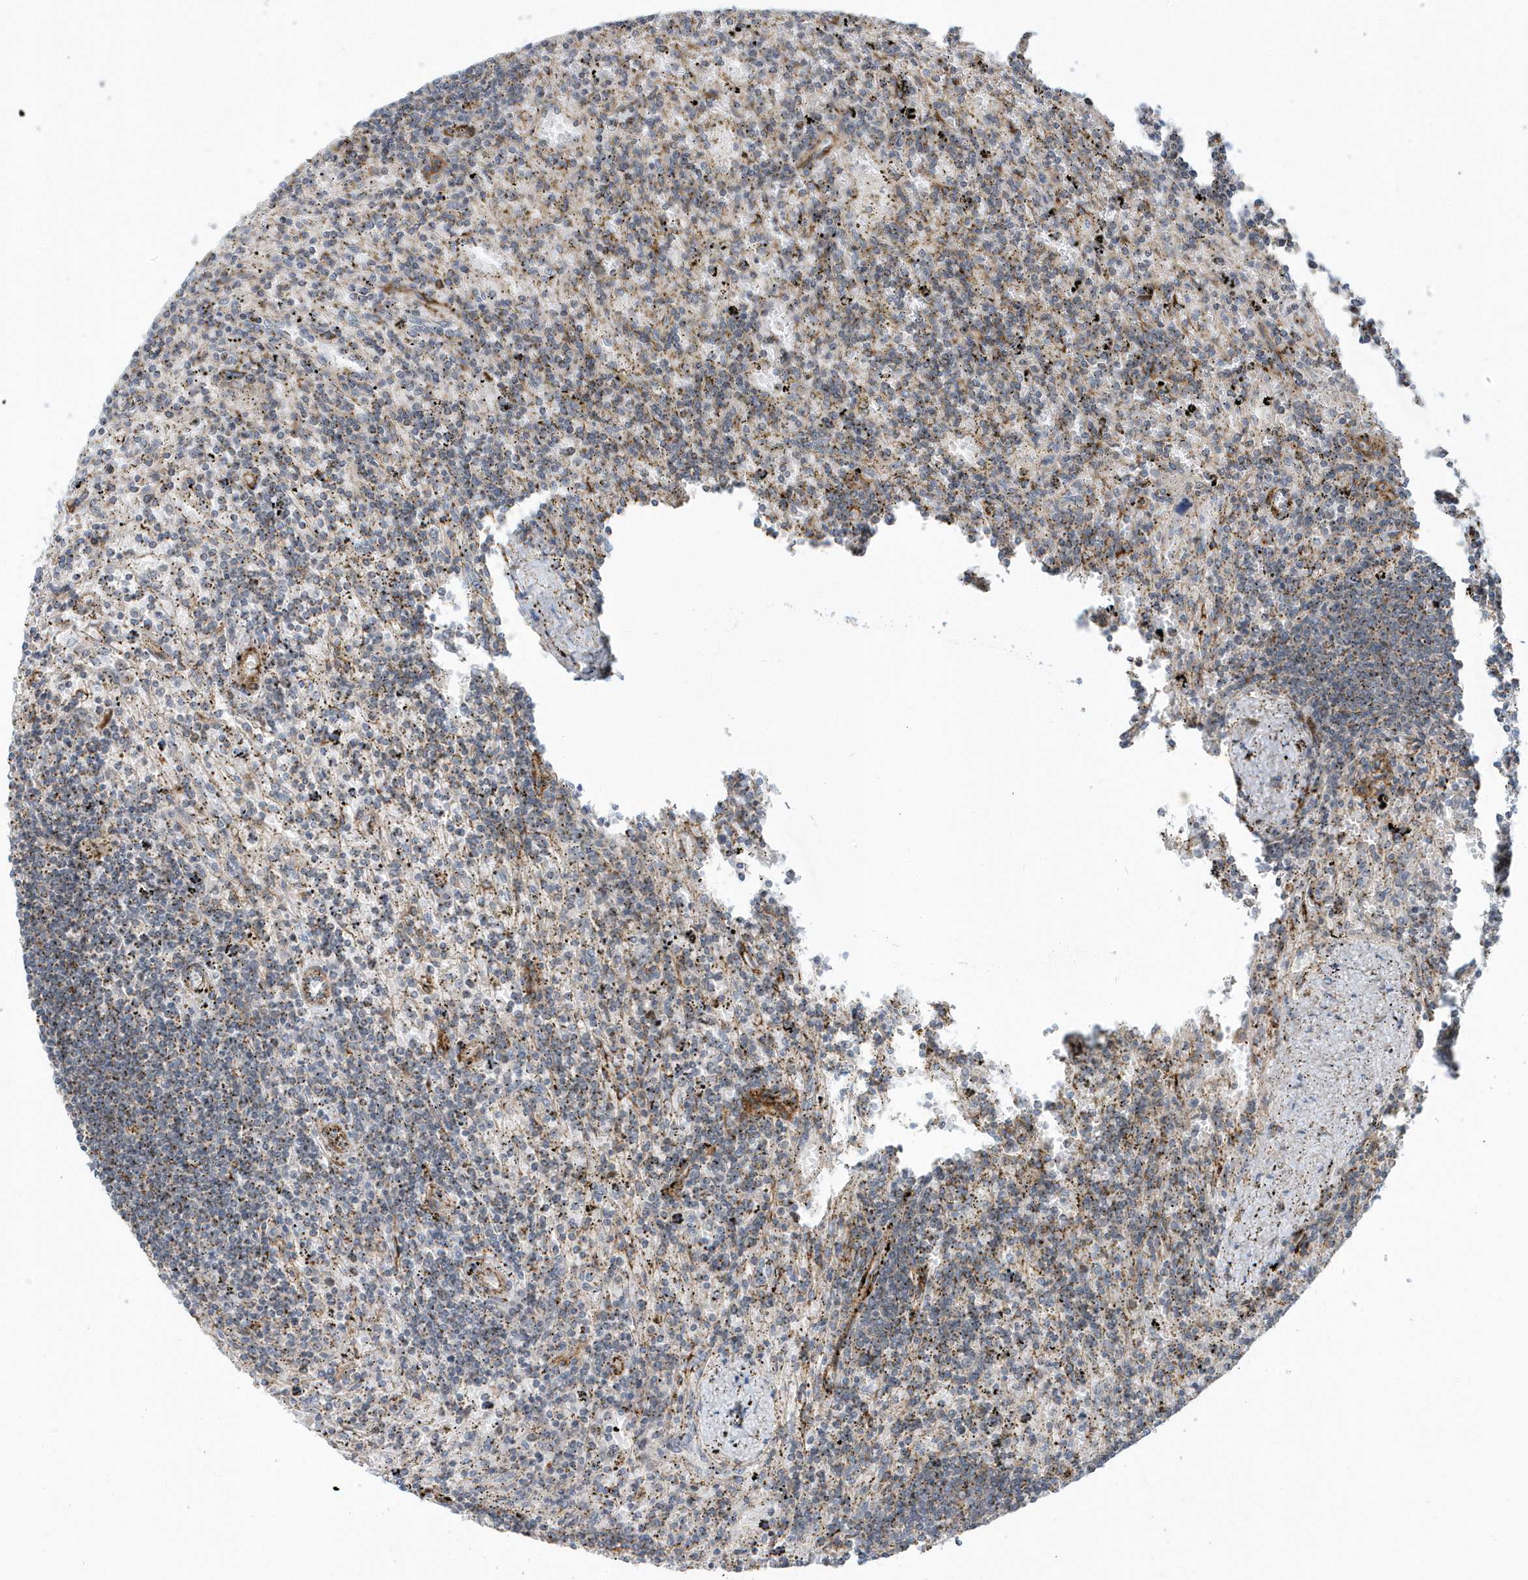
{"staining": {"intensity": "moderate", "quantity": "<25%", "location": "cytoplasmic/membranous"}, "tissue": "lymphoma", "cell_type": "Tumor cells", "image_type": "cancer", "snomed": [{"axis": "morphology", "description": "Malignant lymphoma, non-Hodgkin's type, Low grade"}, {"axis": "topography", "description": "Spleen"}], "caption": "Immunohistochemical staining of human lymphoma displays moderate cytoplasmic/membranous protein positivity in approximately <25% of tumor cells.", "gene": "HRH4", "patient": {"sex": "male", "age": 76}}